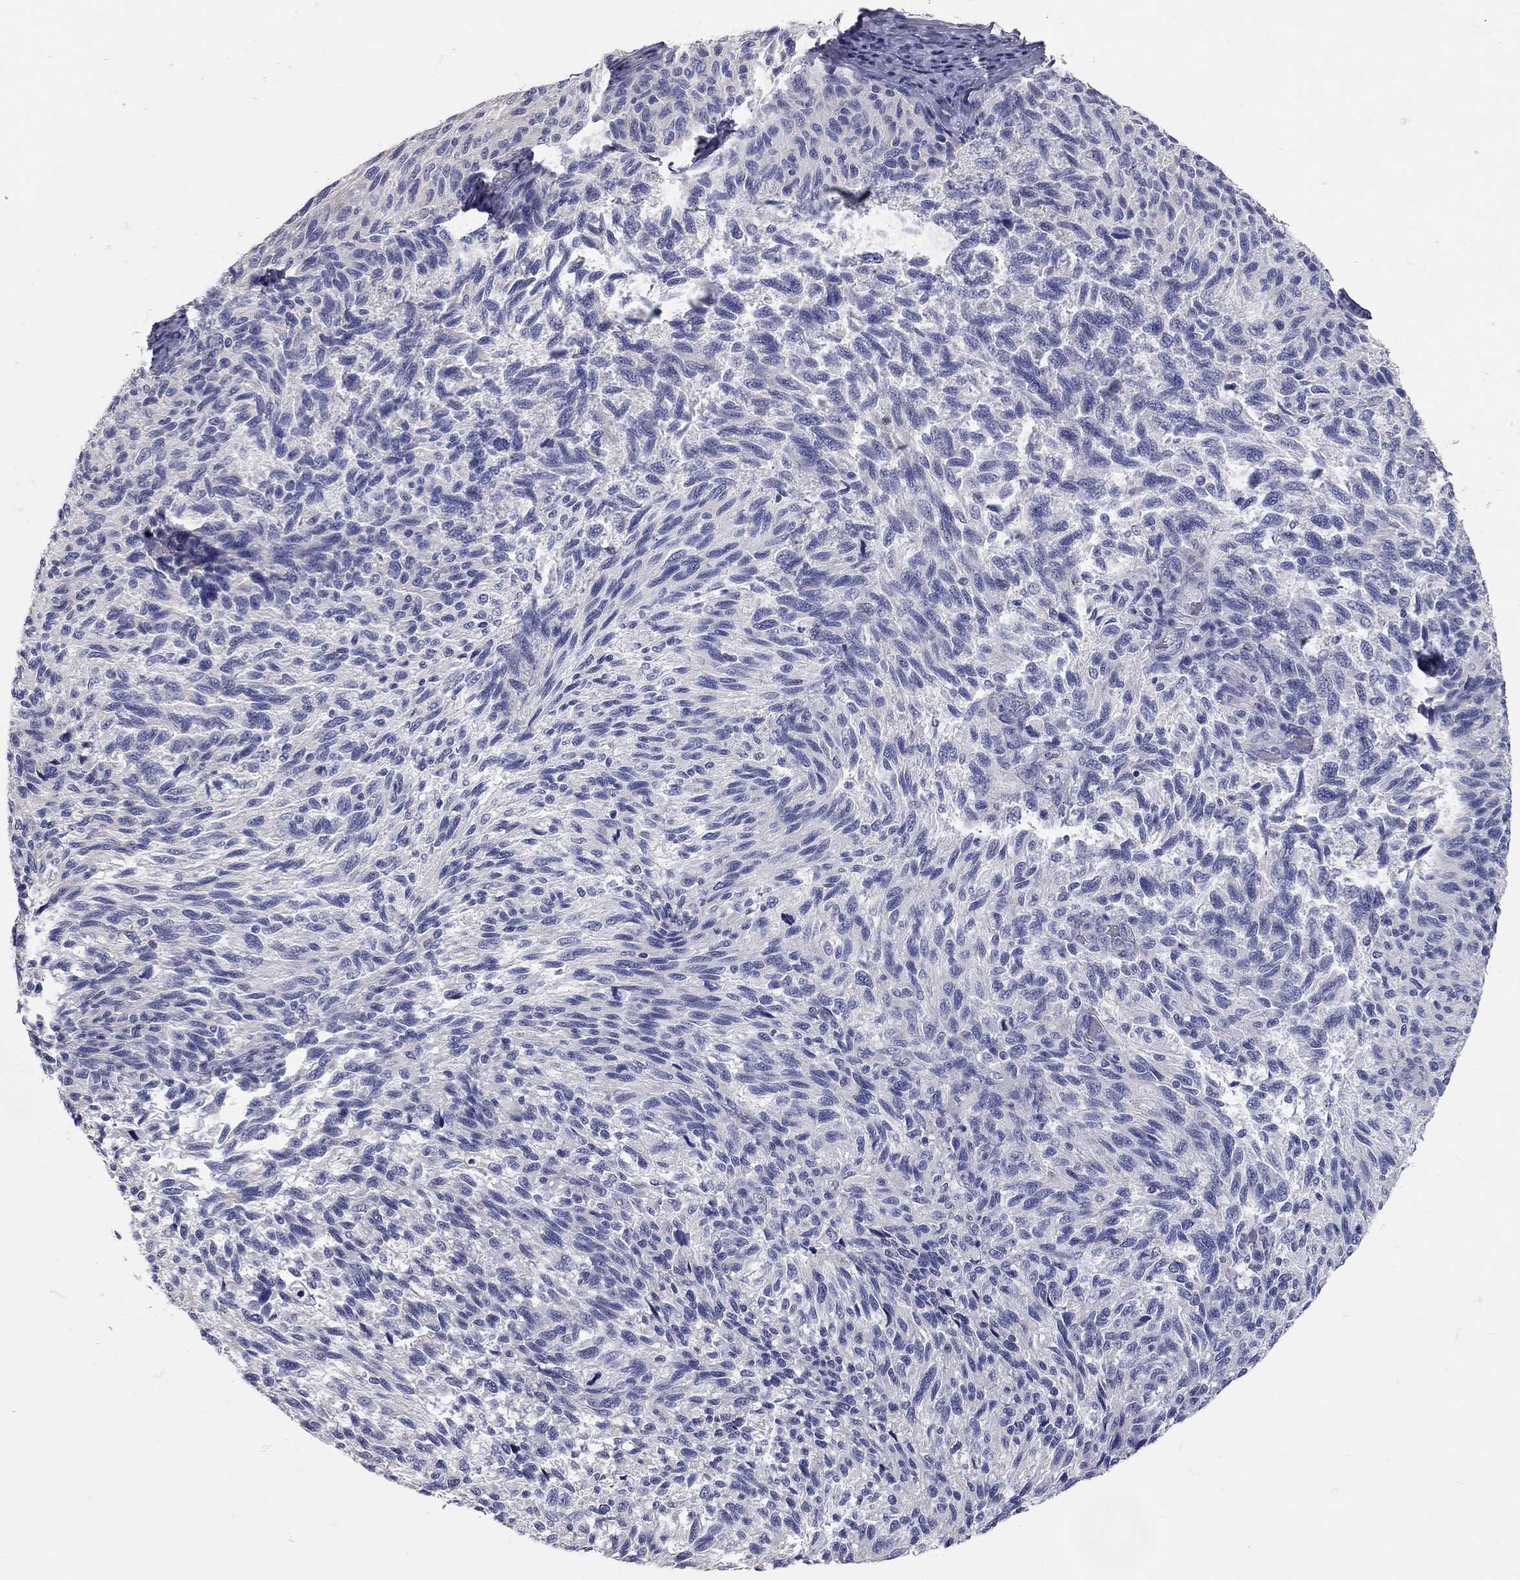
{"staining": {"intensity": "weak", "quantity": "<25%", "location": "cytoplasmic/membranous"}, "tissue": "melanoma", "cell_type": "Tumor cells", "image_type": "cancer", "snomed": [{"axis": "morphology", "description": "Malignant melanoma, NOS"}, {"axis": "topography", "description": "Skin"}], "caption": "Tumor cells are negative for protein expression in human malignant melanoma.", "gene": "C10orf90", "patient": {"sex": "female", "age": 73}}